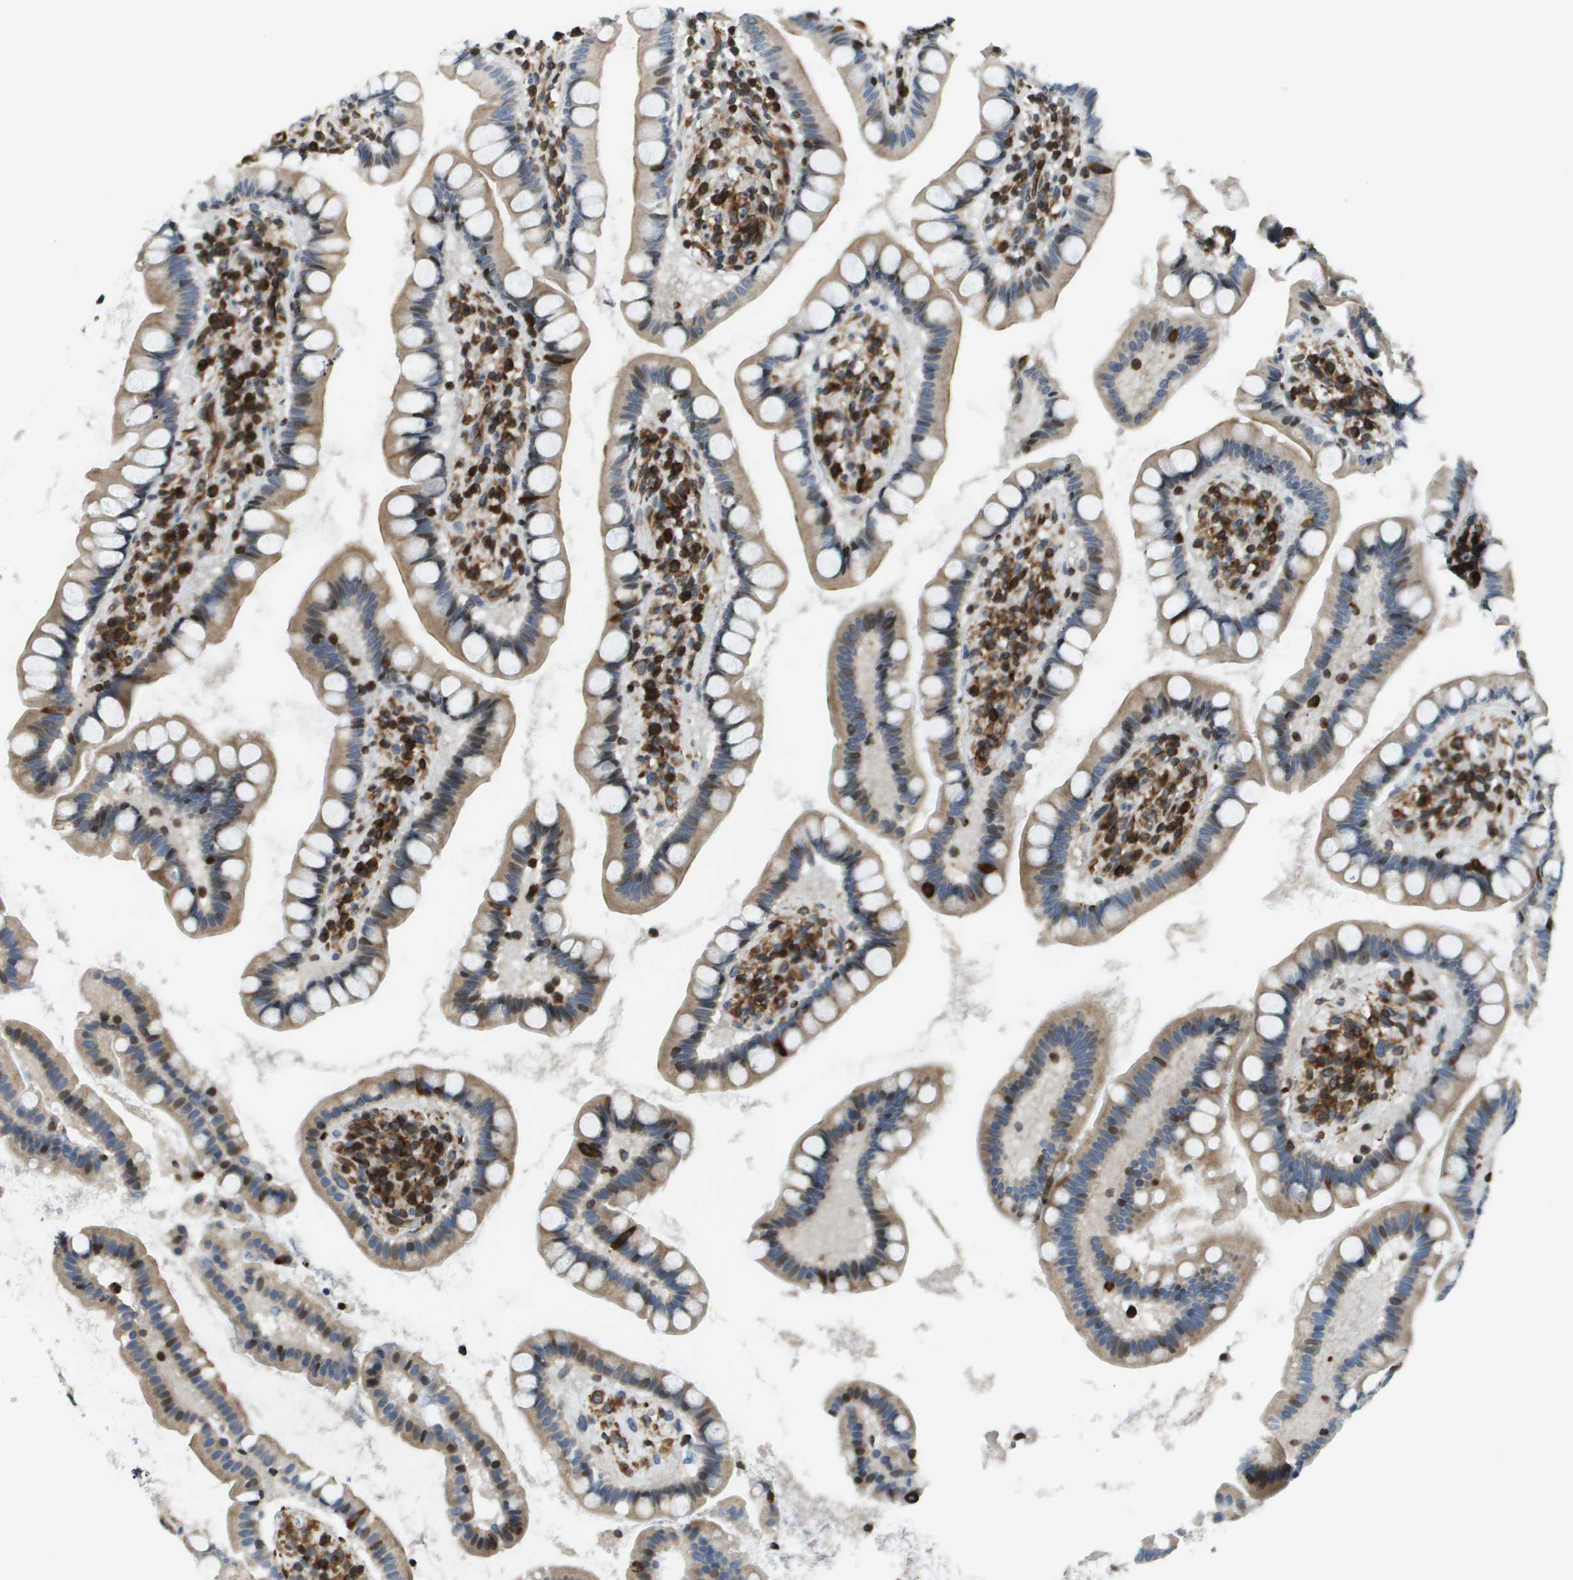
{"staining": {"intensity": "moderate", "quantity": "25%-75%", "location": "cytoplasmic/membranous"}, "tissue": "small intestine", "cell_type": "Glandular cells", "image_type": "normal", "snomed": [{"axis": "morphology", "description": "Normal tissue, NOS"}, {"axis": "topography", "description": "Small intestine"}], "caption": "A brown stain labels moderate cytoplasmic/membranous expression of a protein in glandular cells of unremarkable human small intestine. The protein of interest is shown in brown color, while the nuclei are stained blue.", "gene": "ESYT1", "patient": {"sex": "female", "age": 84}}